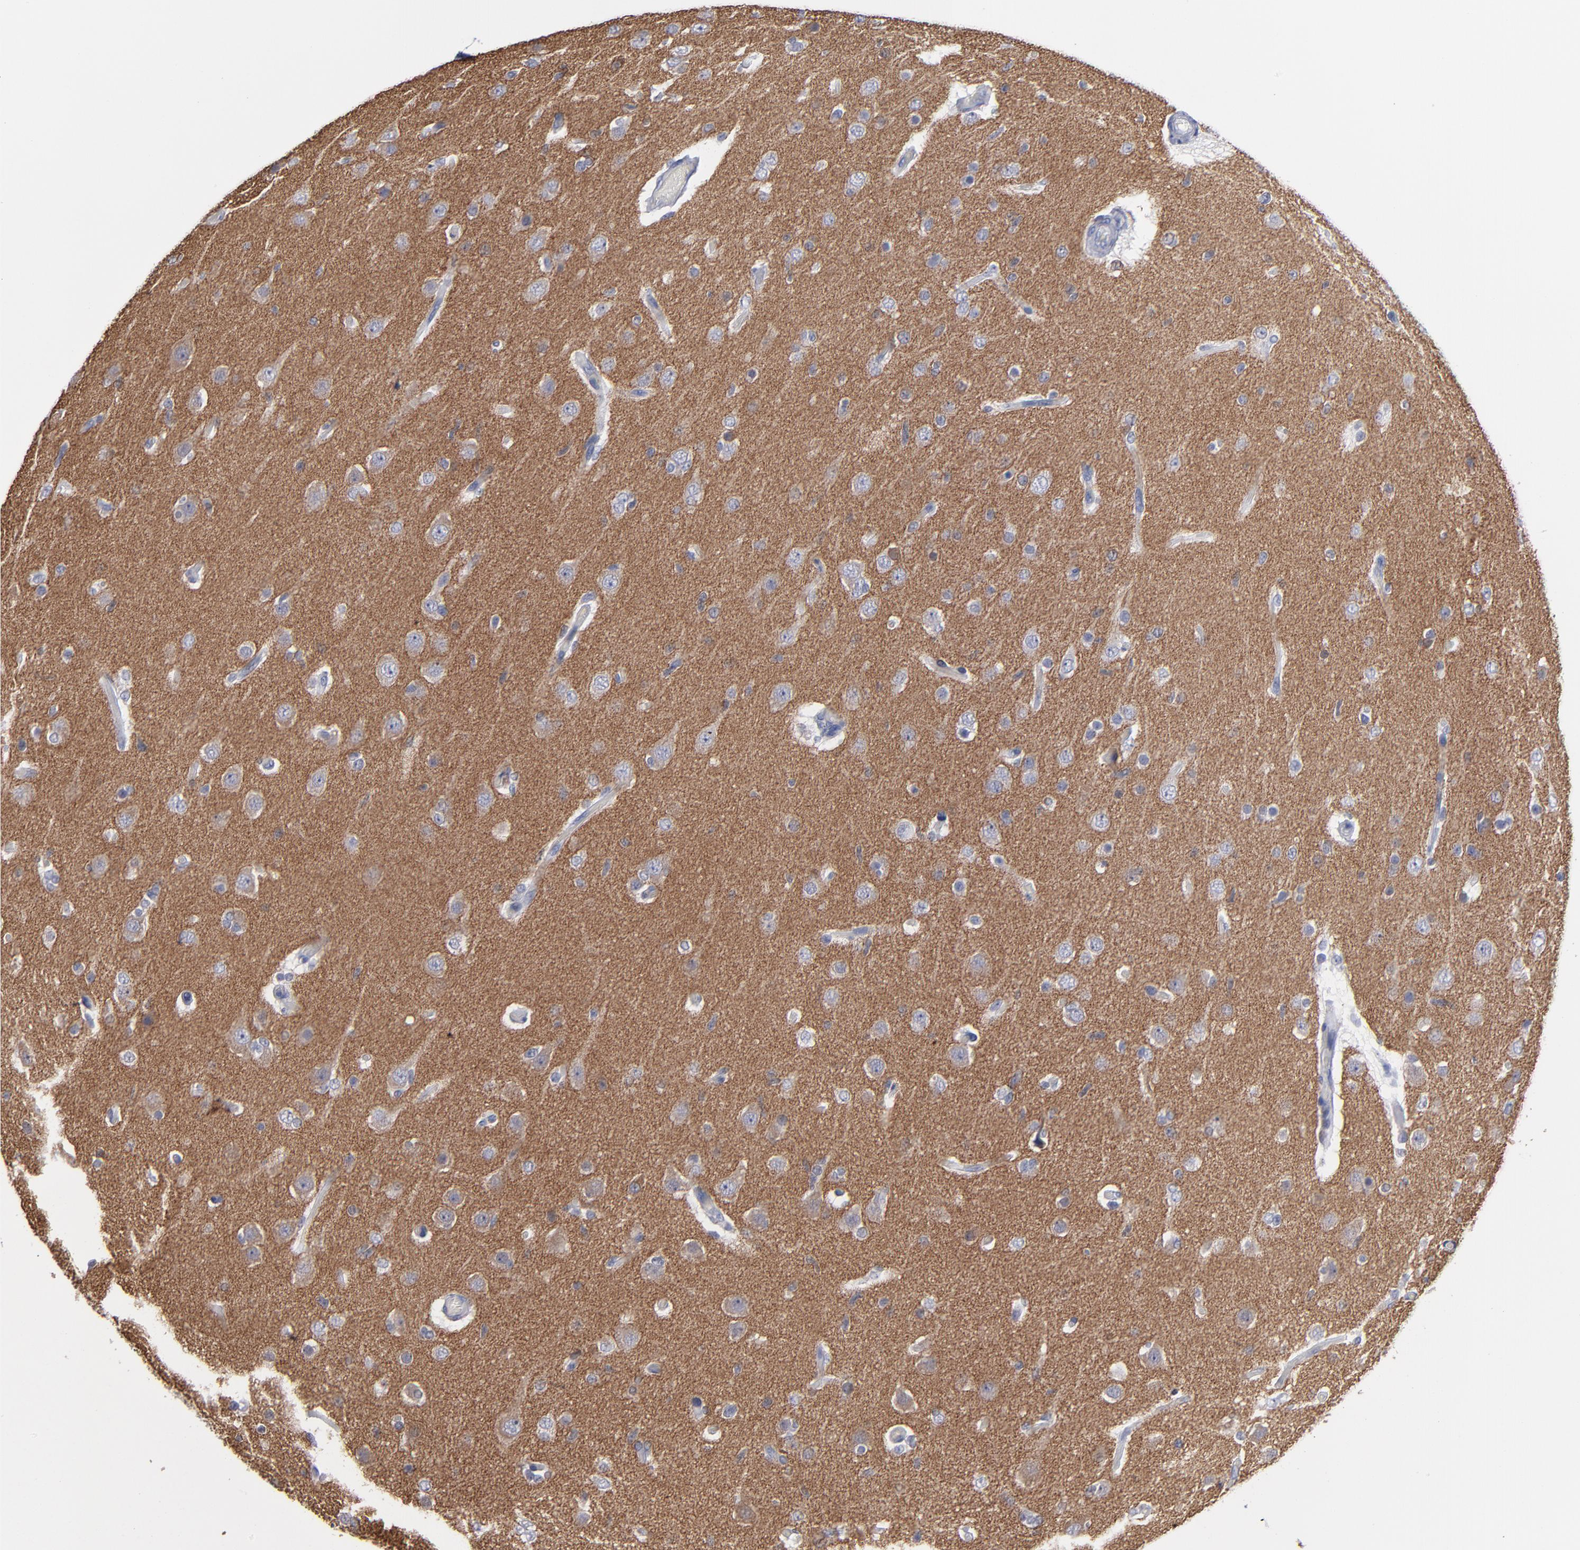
{"staining": {"intensity": "negative", "quantity": "none", "location": "none"}, "tissue": "glioma", "cell_type": "Tumor cells", "image_type": "cancer", "snomed": [{"axis": "morphology", "description": "Glioma, malignant, High grade"}, {"axis": "topography", "description": "Brain"}], "caption": "Immunohistochemistry micrograph of neoplastic tissue: high-grade glioma (malignant) stained with DAB exhibits no significant protein positivity in tumor cells.", "gene": "RPH3A", "patient": {"sex": "male", "age": 33}}